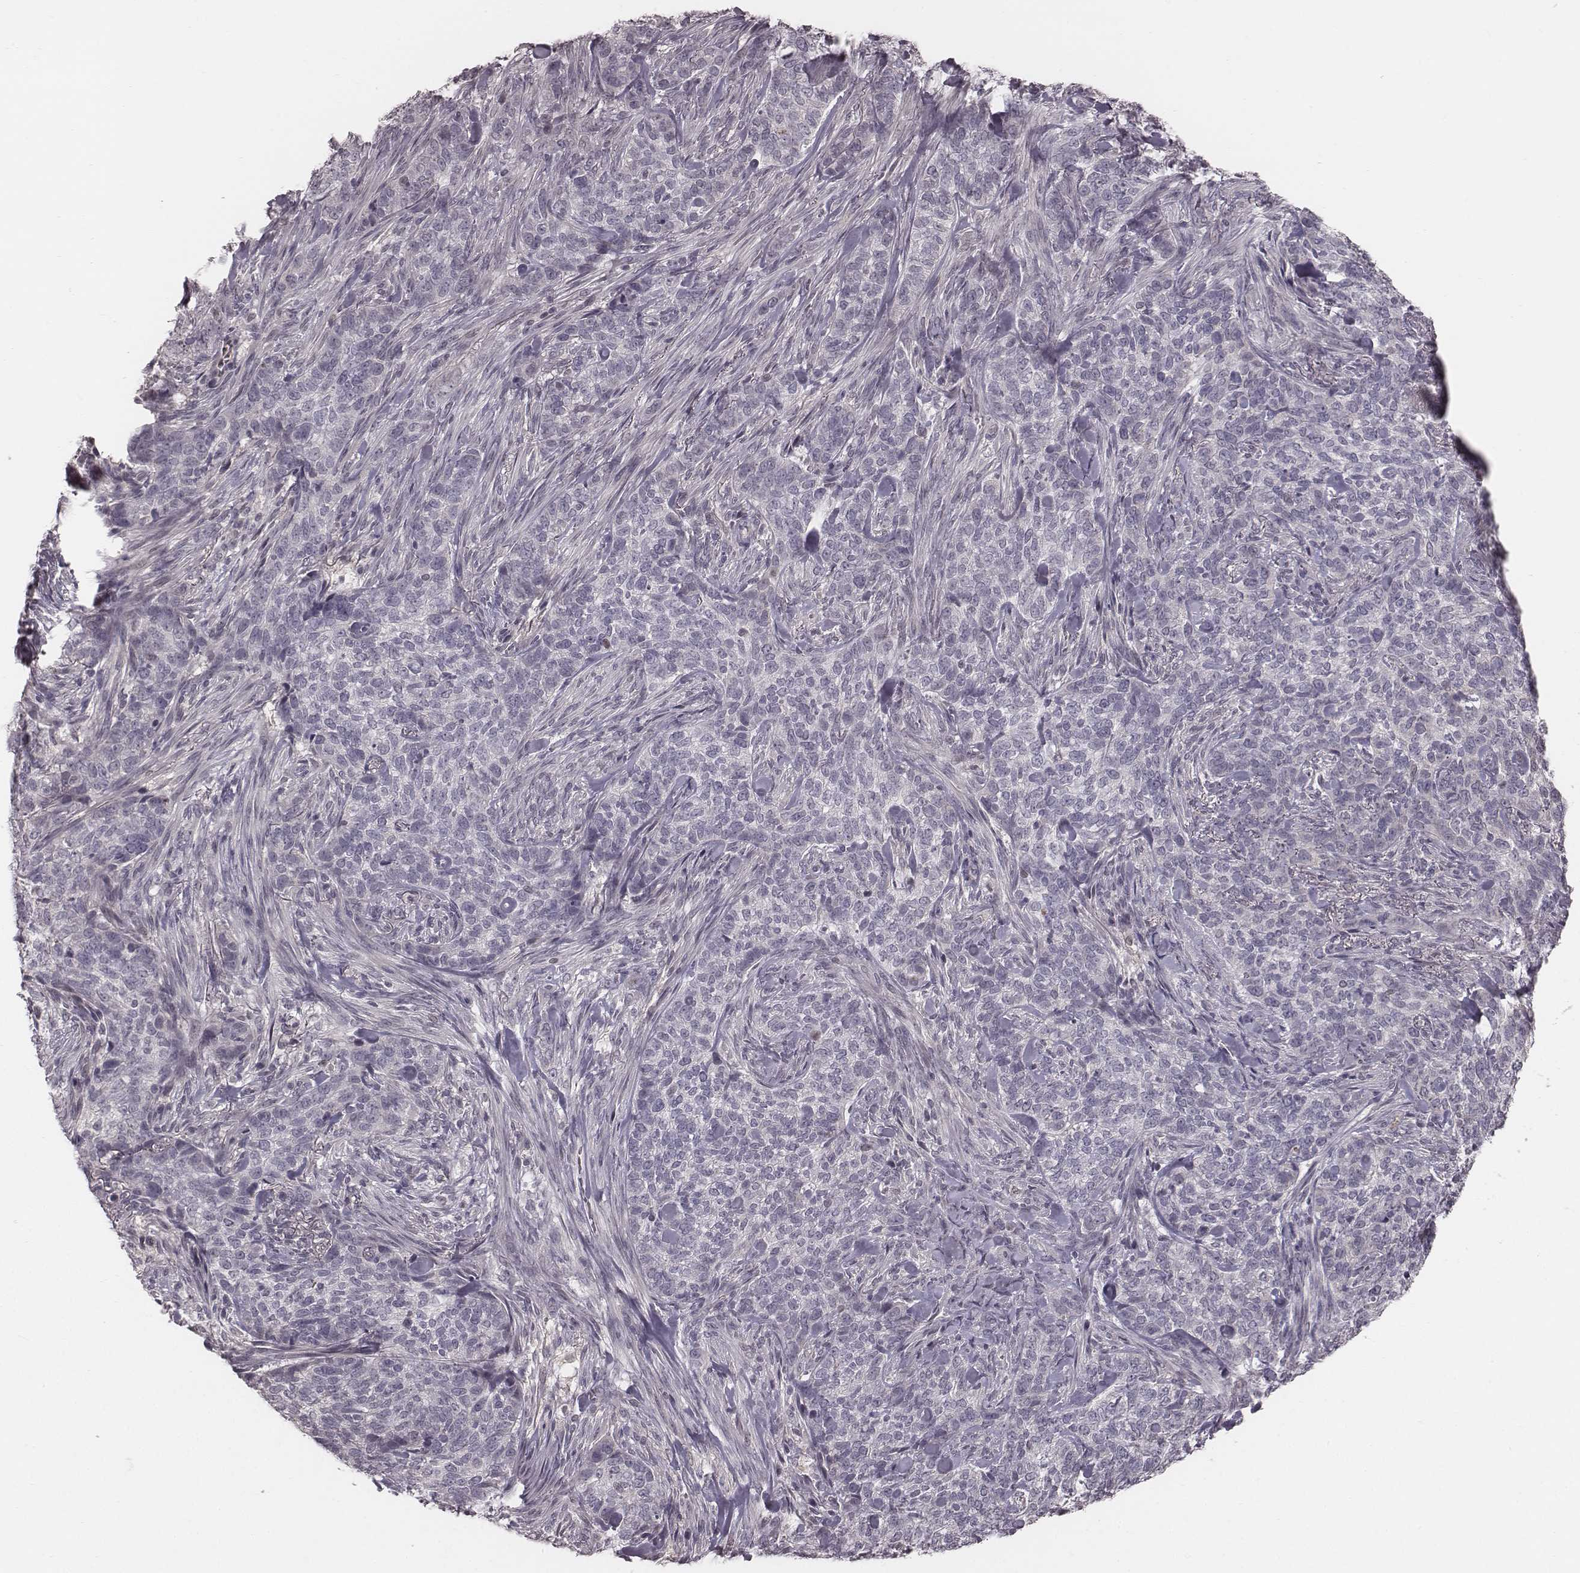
{"staining": {"intensity": "negative", "quantity": "none", "location": "none"}, "tissue": "skin cancer", "cell_type": "Tumor cells", "image_type": "cancer", "snomed": [{"axis": "morphology", "description": "Basal cell carcinoma"}, {"axis": "topography", "description": "Skin"}], "caption": "Immunohistochemical staining of human basal cell carcinoma (skin) reveals no significant positivity in tumor cells.", "gene": "IQCG", "patient": {"sex": "female", "age": 69}}